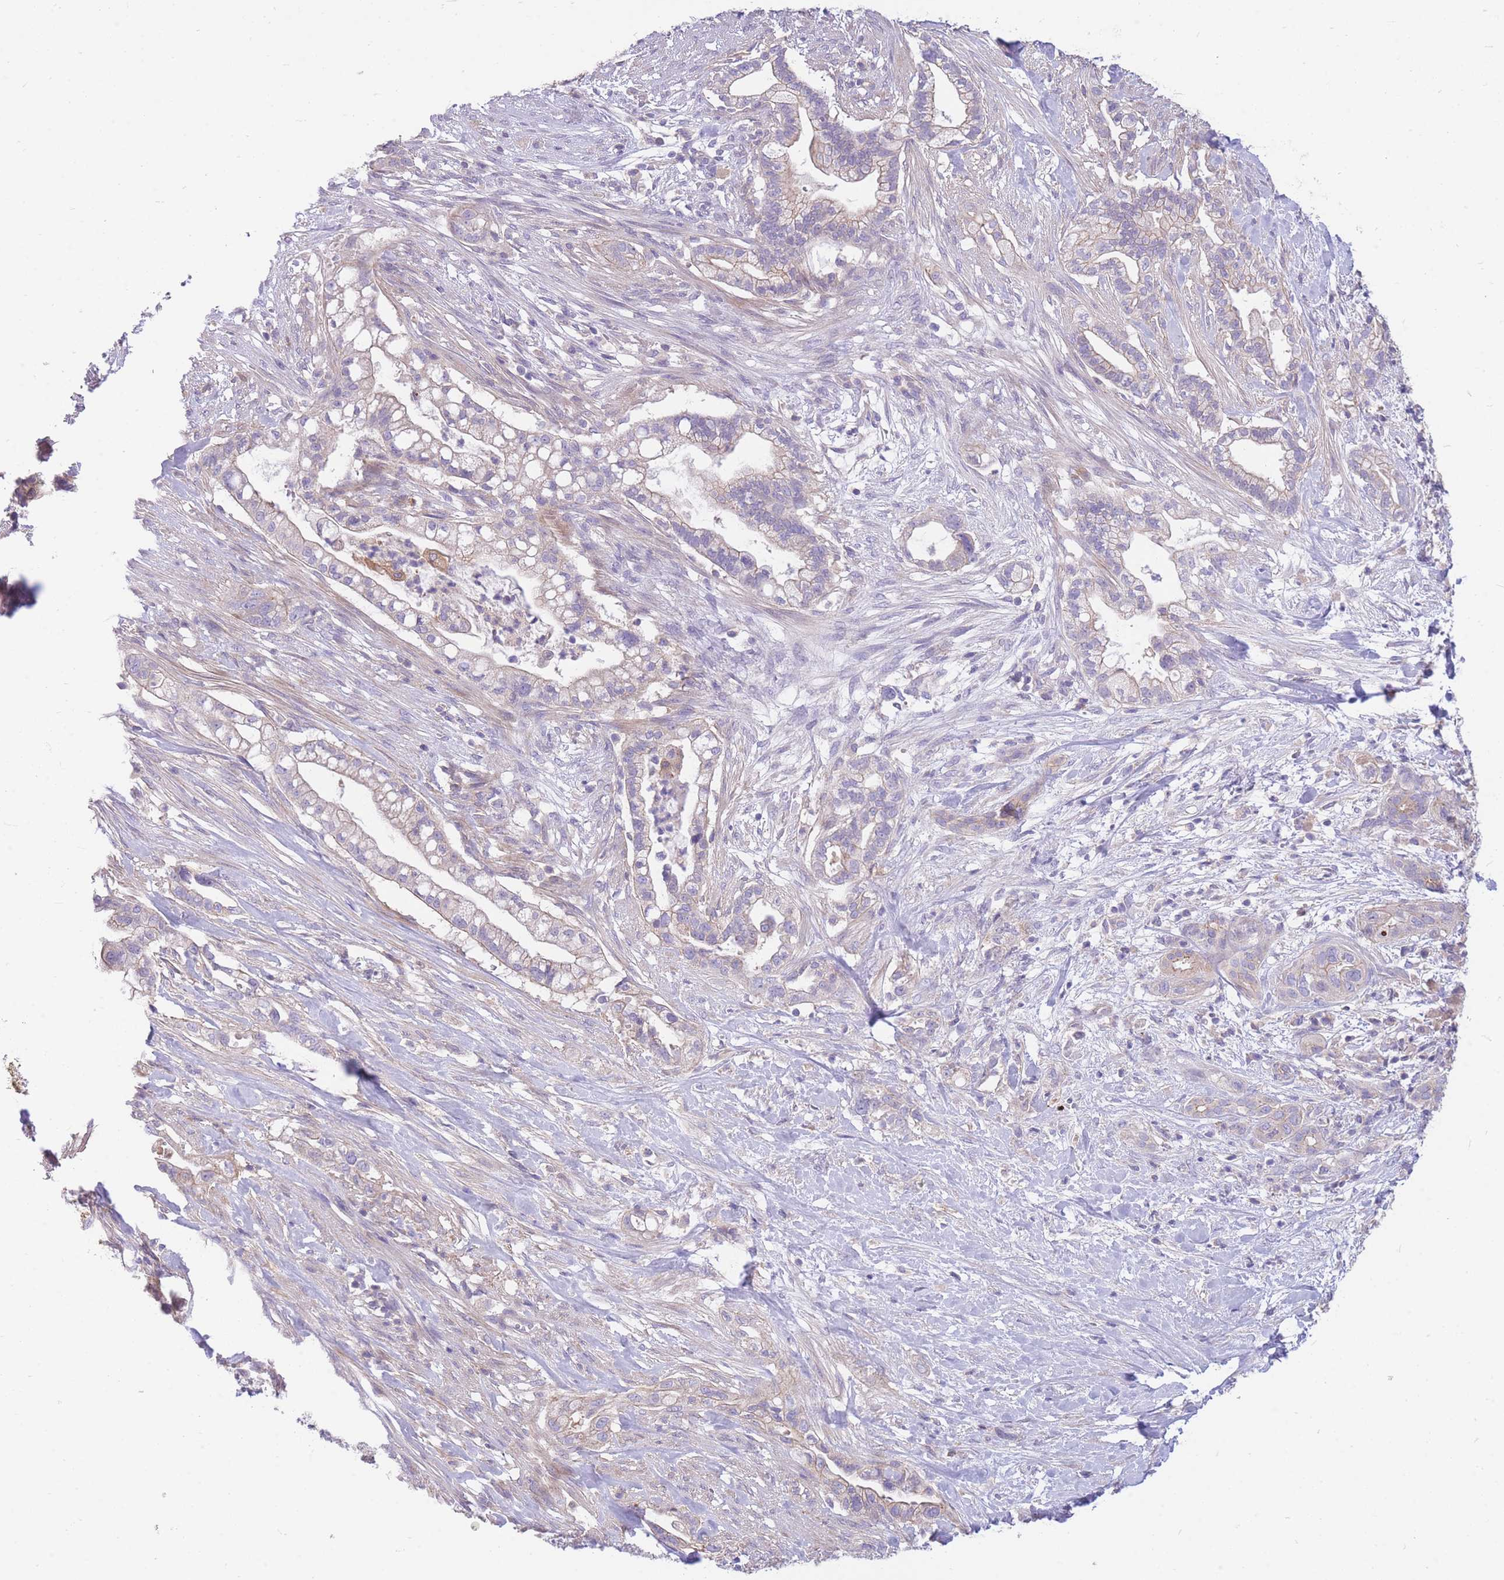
{"staining": {"intensity": "weak", "quantity": "25%-75%", "location": "cytoplasmic/membranous"}, "tissue": "pancreatic cancer", "cell_type": "Tumor cells", "image_type": "cancer", "snomed": [{"axis": "morphology", "description": "Adenocarcinoma, NOS"}, {"axis": "topography", "description": "Pancreas"}], "caption": "This is a micrograph of IHC staining of pancreatic cancer (adenocarcinoma), which shows weak staining in the cytoplasmic/membranous of tumor cells.", "gene": "OR5T1", "patient": {"sex": "male", "age": 44}}